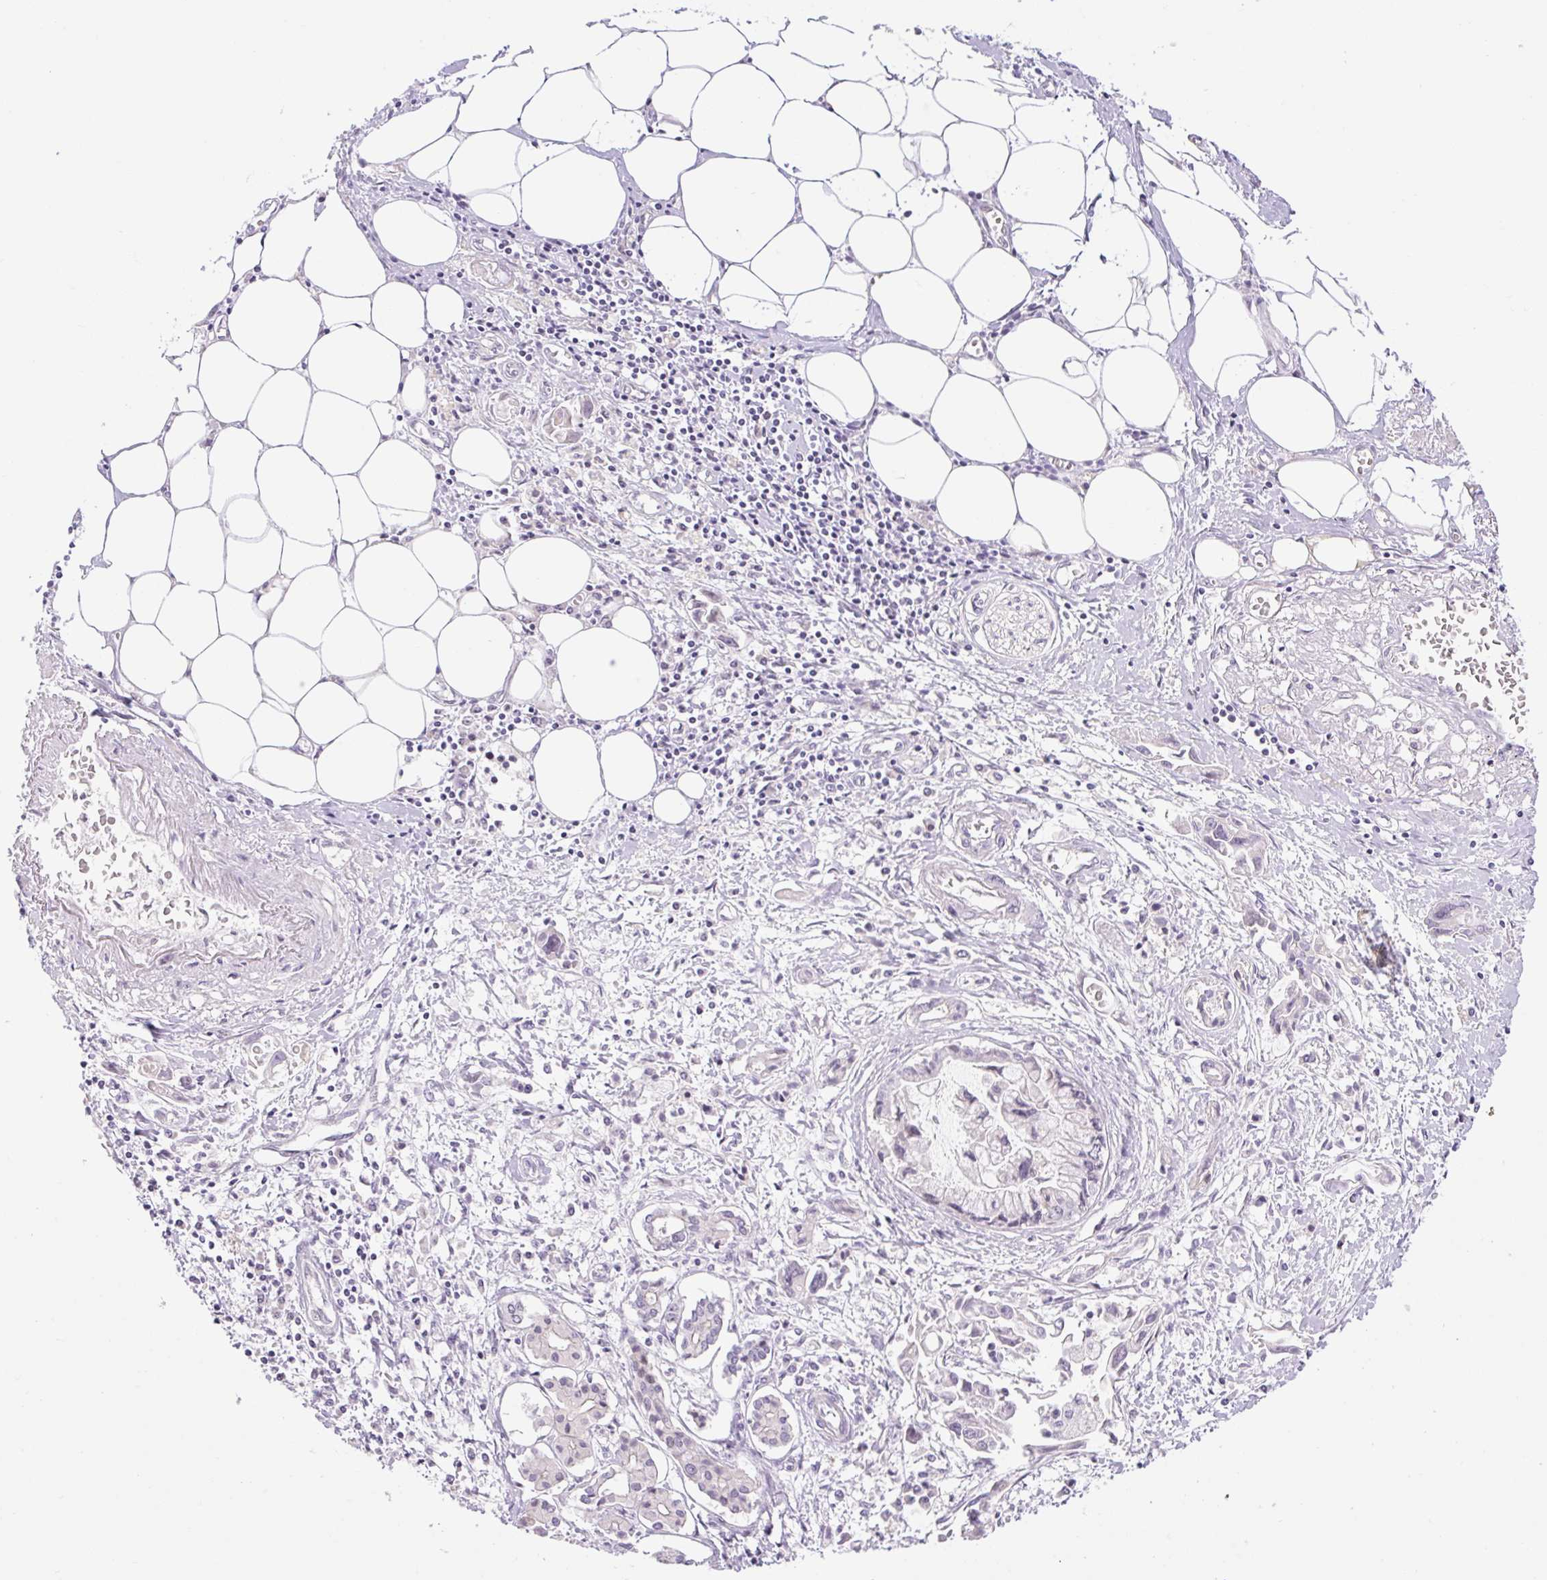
{"staining": {"intensity": "negative", "quantity": "none", "location": "none"}, "tissue": "pancreatic cancer", "cell_type": "Tumor cells", "image_type": "cancer", "snomed": [{"axis": "morphology", "description": "Adenocarcinoma, NOS"}, {"axis": "topography", "description": "Pancreas"}], "caption": "Protein analysis of adenocarcinoma (pancreatic) shows no significant expression in tumor cells. (Immunohistochemistry (ihc), brightfield microscopy, high magnification).", "gene": "ICE1", "patient": {"sex": "male", "age": 84}}